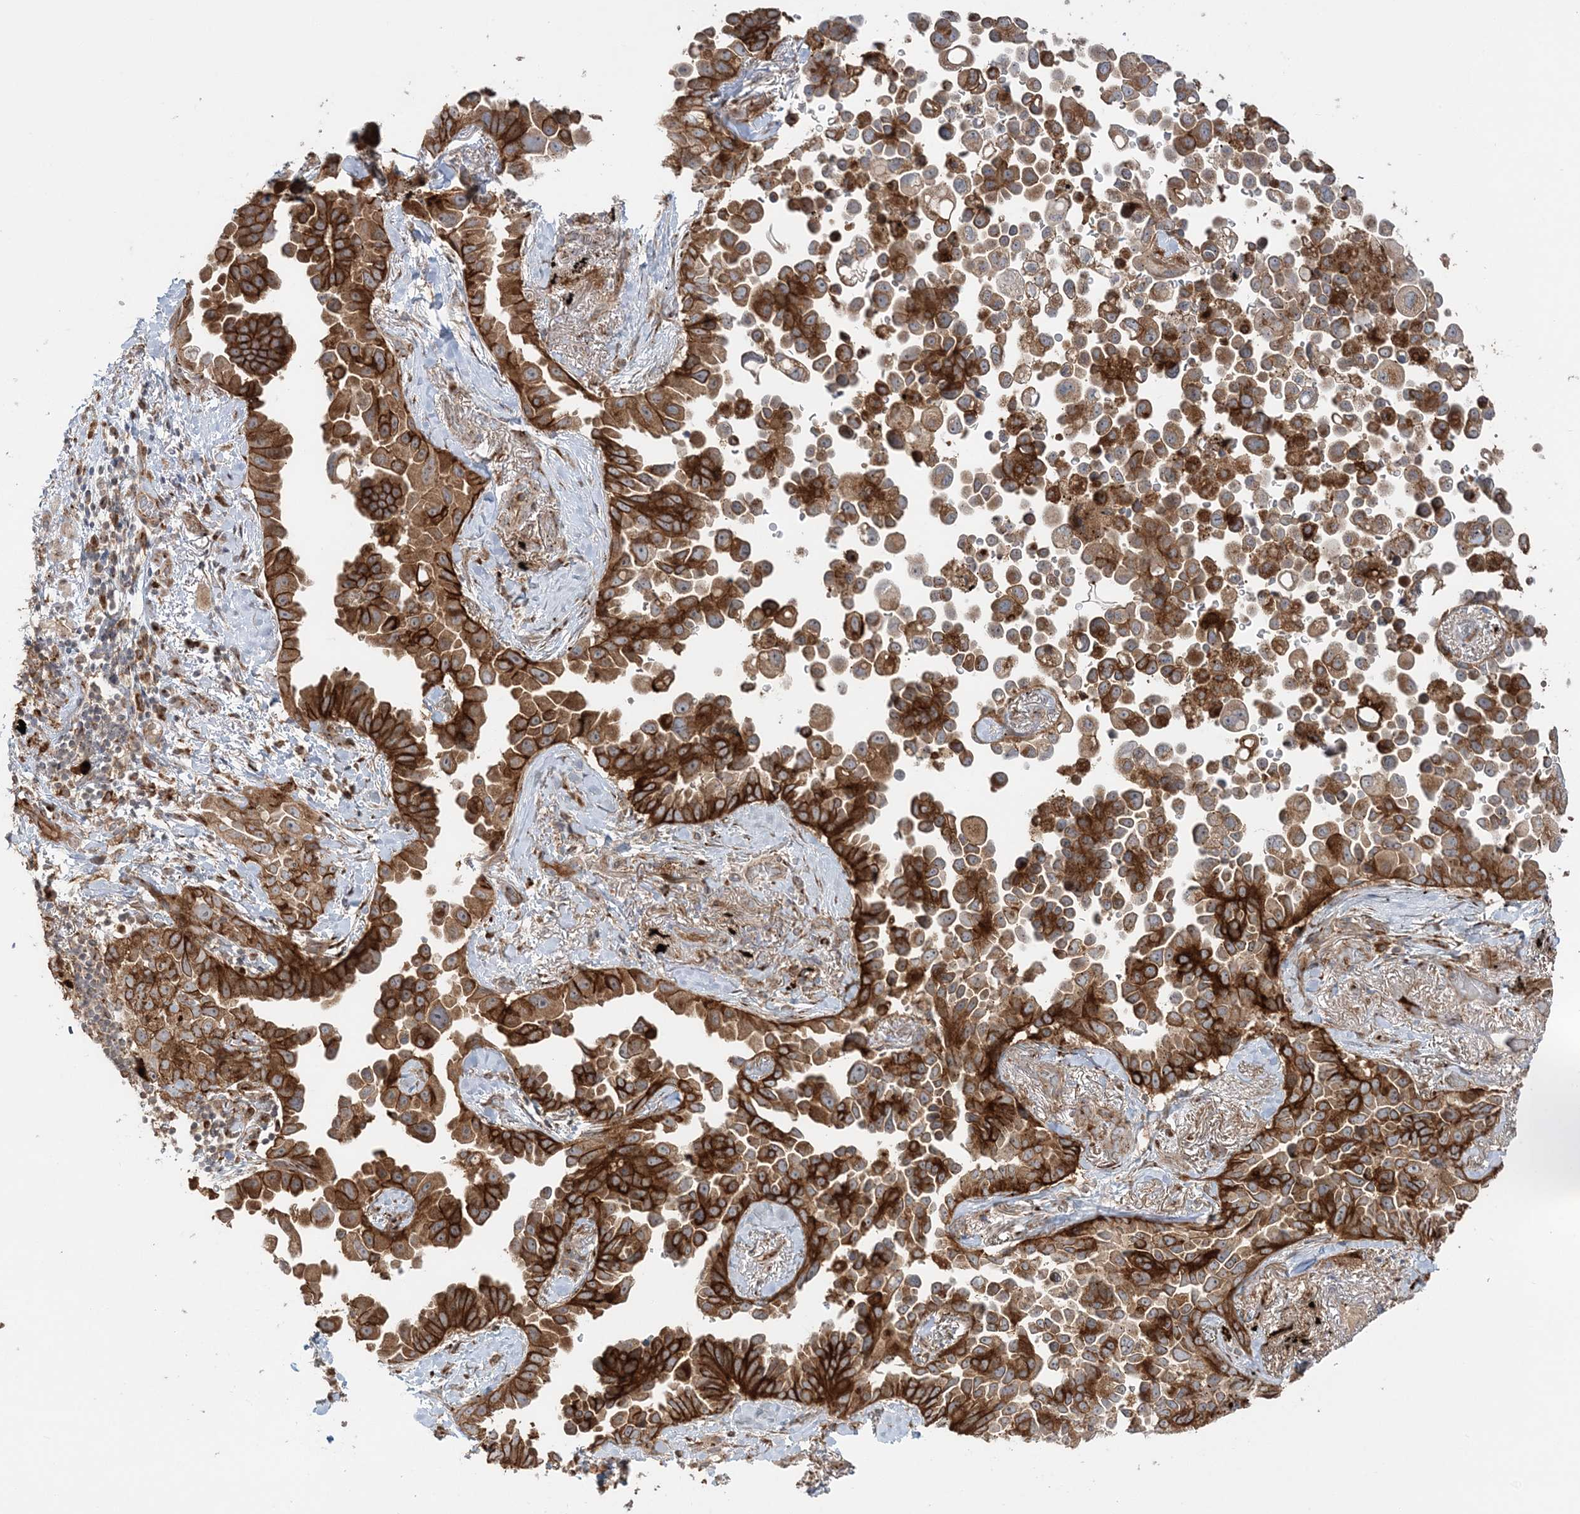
{"staining": {"intensity": "strong", "quantity": ">75%", "location": "cytoplasmic/membranous"}, "tissue": "lung cancer", "cell_type": "Tumor cells", "image_type": "cancer", "snomed": [{"axis": "morphology", "description": "Adenocarcinoma, NOS"}, {"axis": "topography", "description": "Lung"}], "caption": "Immunohistochemical staining of human adenocarcinoma (lung) shows high levels of strong cytoplasmic/membranous protein positivity in approximately >75% of tumor cells. Nuclei are stained in blue.", "gene": "ABCC3", "patient": {"sex": "female", "age": 67}}